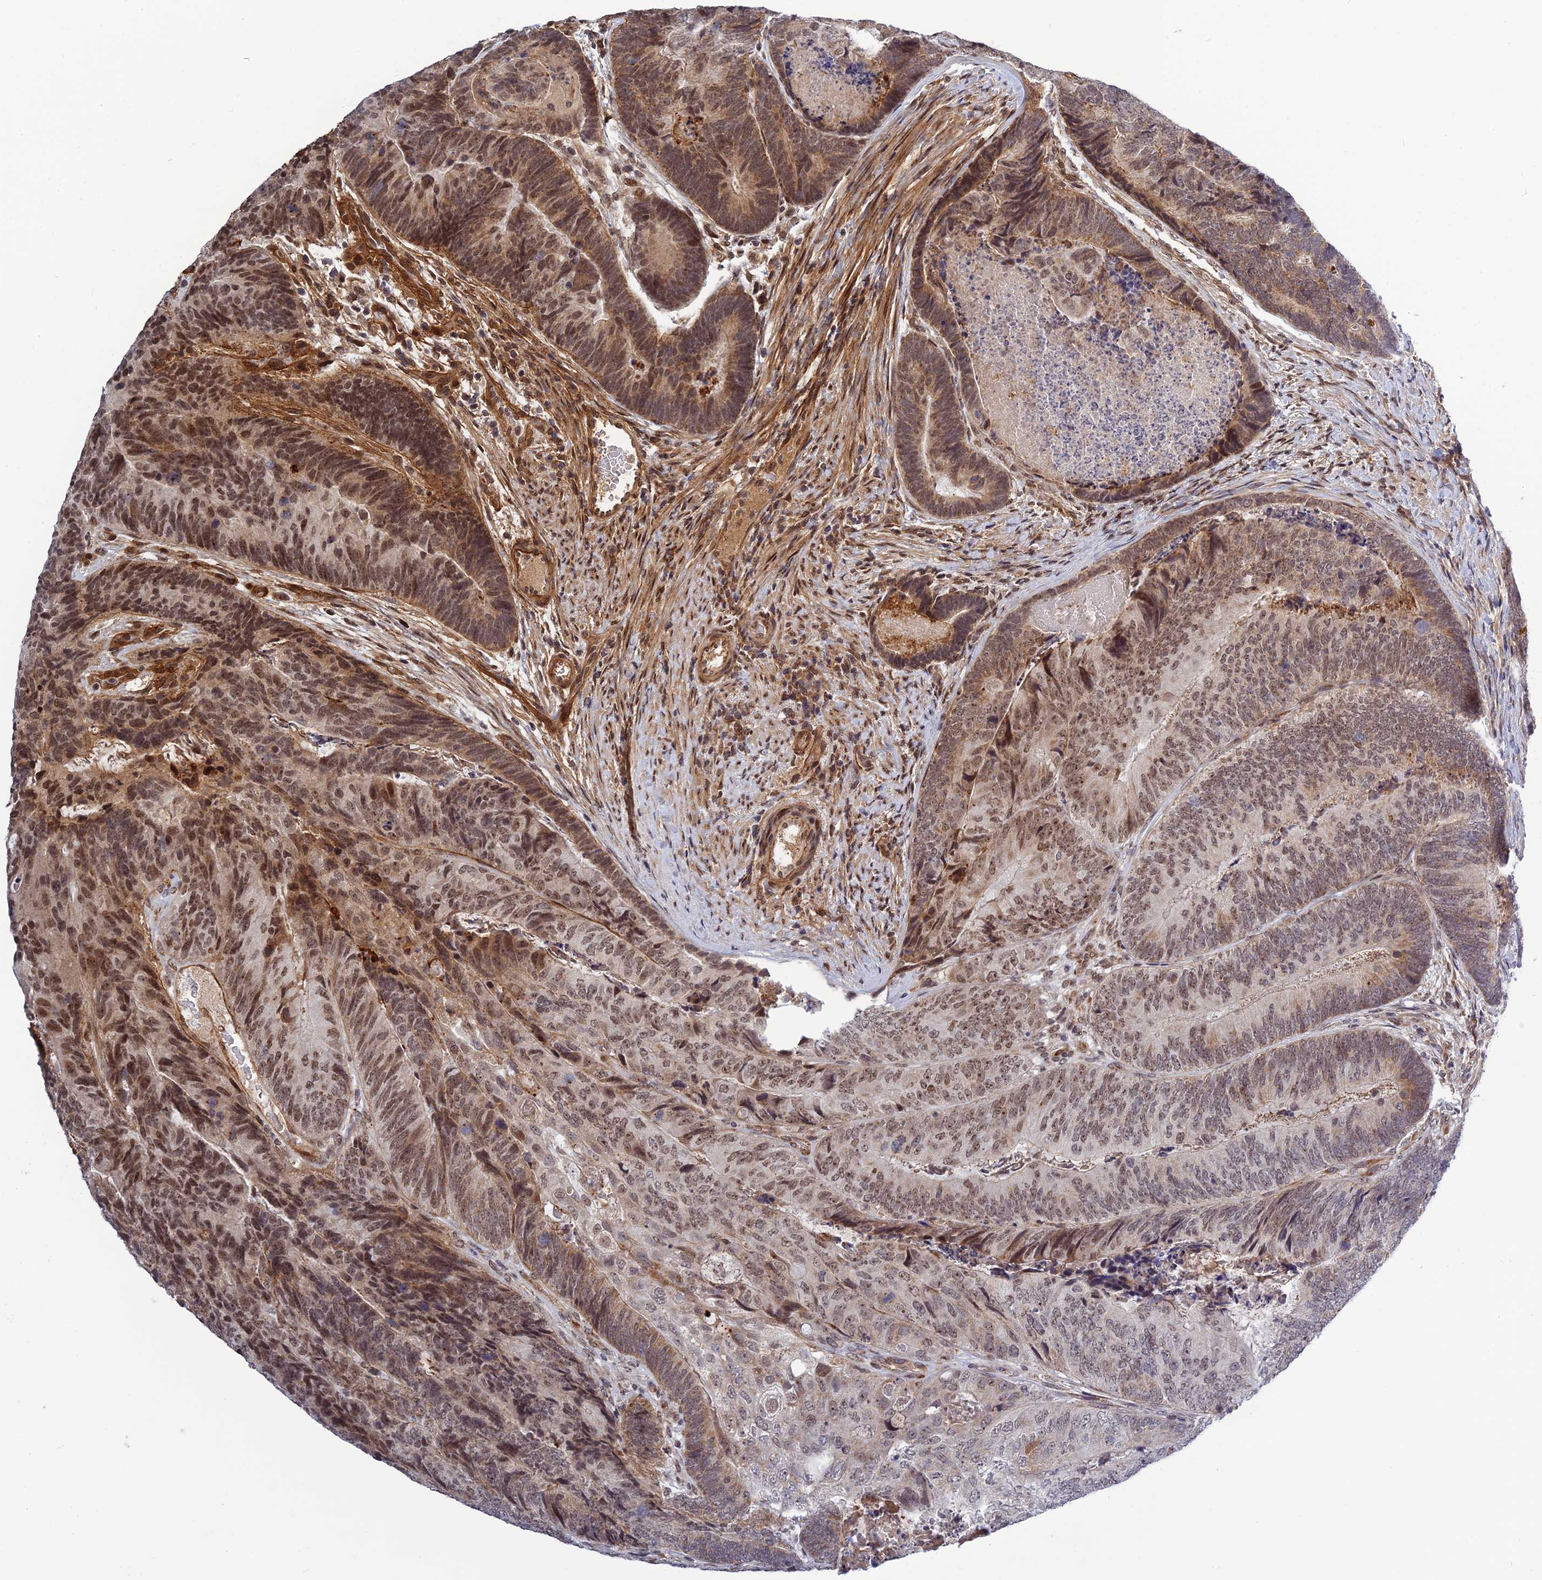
{"staining": {"intensity": "moderate", "quantity": ">75%", "location": "cytoplasmic/membranous,nuclear"}, "tissue": "colorectal cancer", "cell_type": "Tumor cells", "image_type": "cancer", "snomed": [{"axis": "morphology", "description": "Adenocarcinoma, NOS"}, {"axis": "topography", "description": "Colon"}], "caption": "IHC micrograph of neoplastic tissue: colorectal cancer (adenocarcinoma) stained using IHC shows medium levels of moderate protein expression localized specifically in the cytoplasmic/membranous and nuclear of tumor cells, appearing as a cytoplasmic/membranous and nuclear brown color.", "gene": "REXO1", "patient": {"sex": "female", "age": 67}}